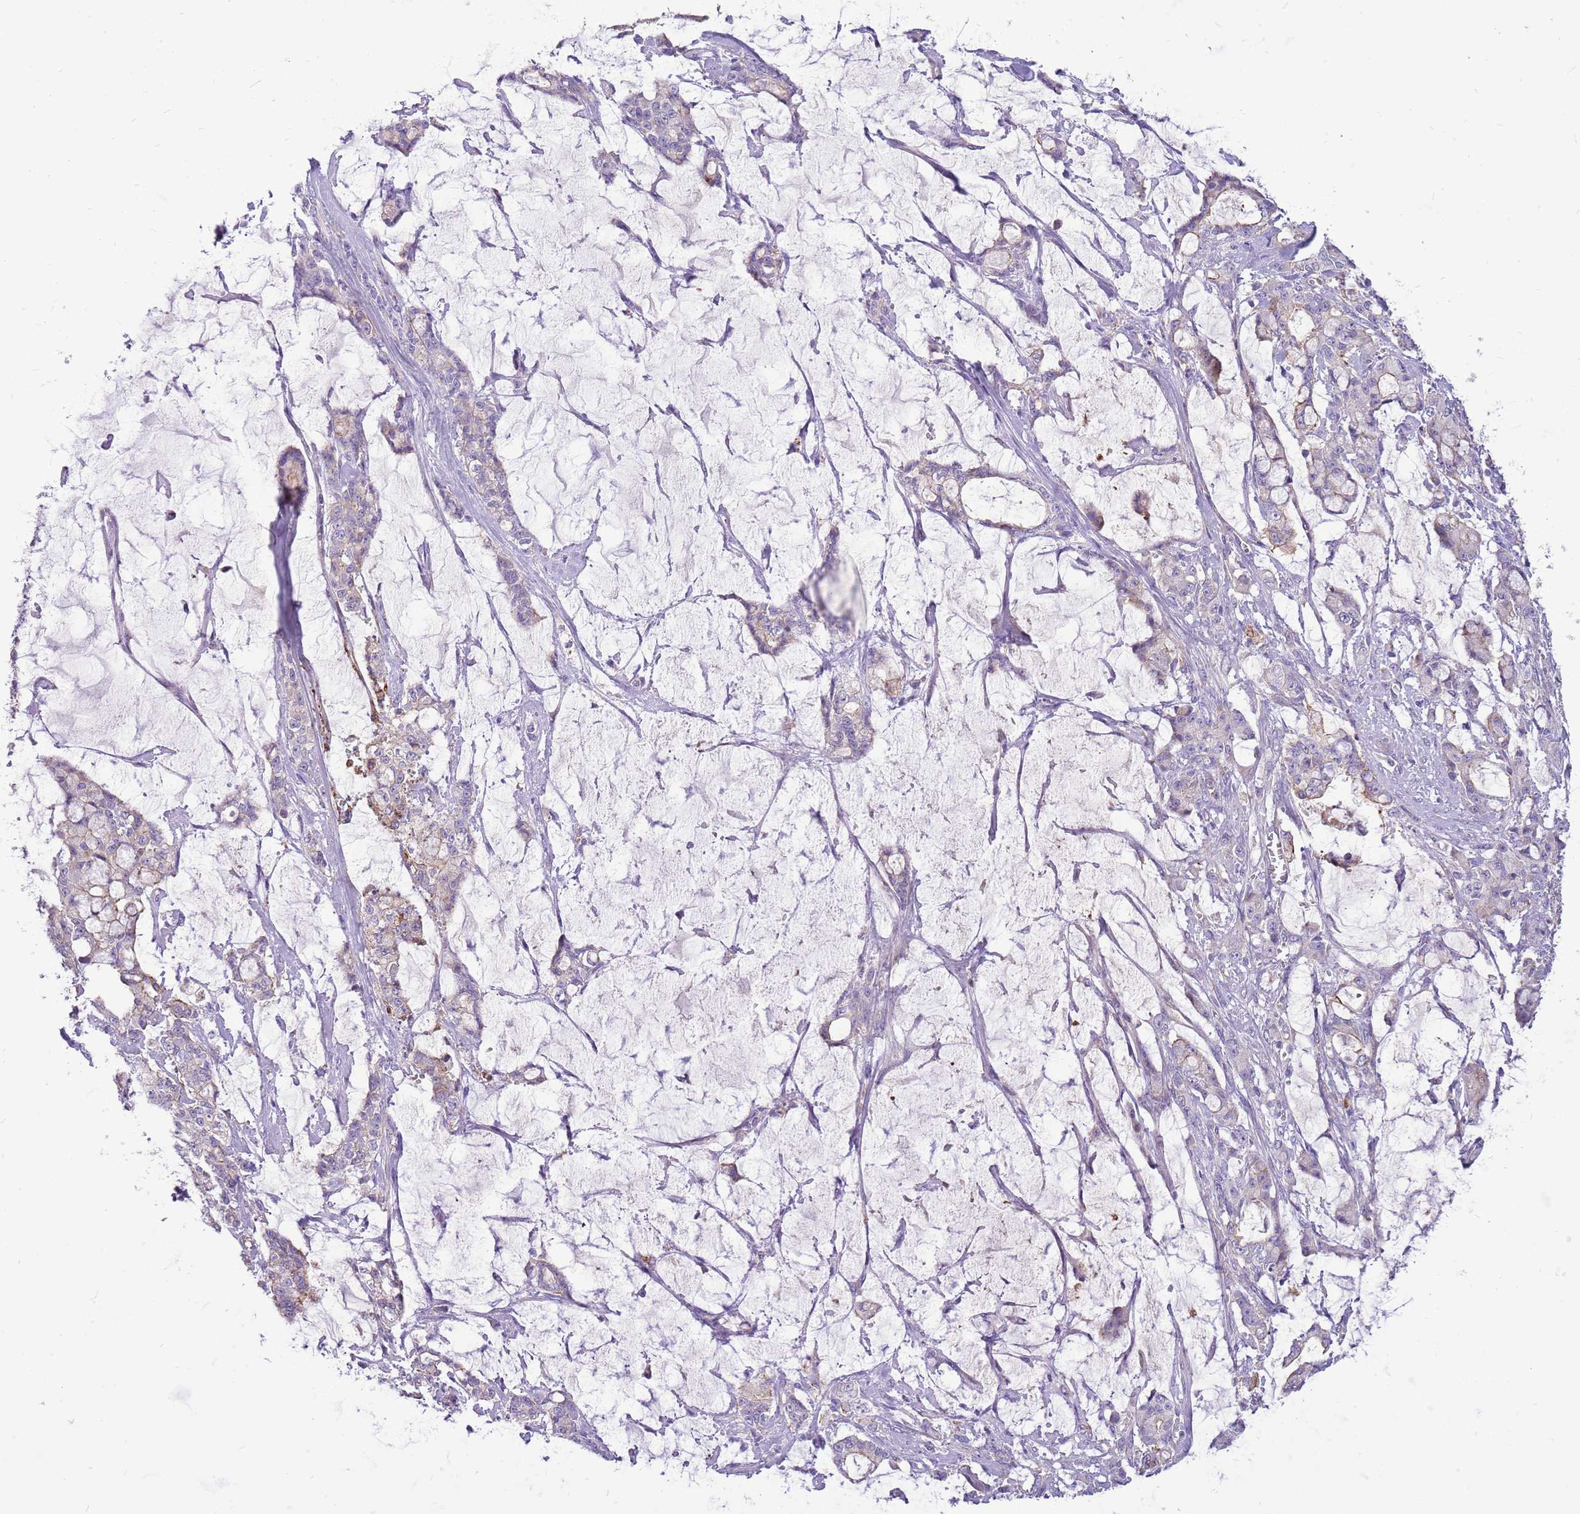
{"staining": {"intensity": "negative", "quantity": "none", "location": "none"}, "tissue": "pancreatic cancer", "cell_type": "Tumor cells", "image_type": "cancer", "snomed": [{"axis": "morphology", "description": "Adenocarcinoma, NOS"}, {"axis": "topography", "description": "Pancreas"}], "caption": "Tumor cells are negative for protein expression in human pancreatic cancer.", "gene": "NTN4", "patient": {"sex": "female", "age": 73}}